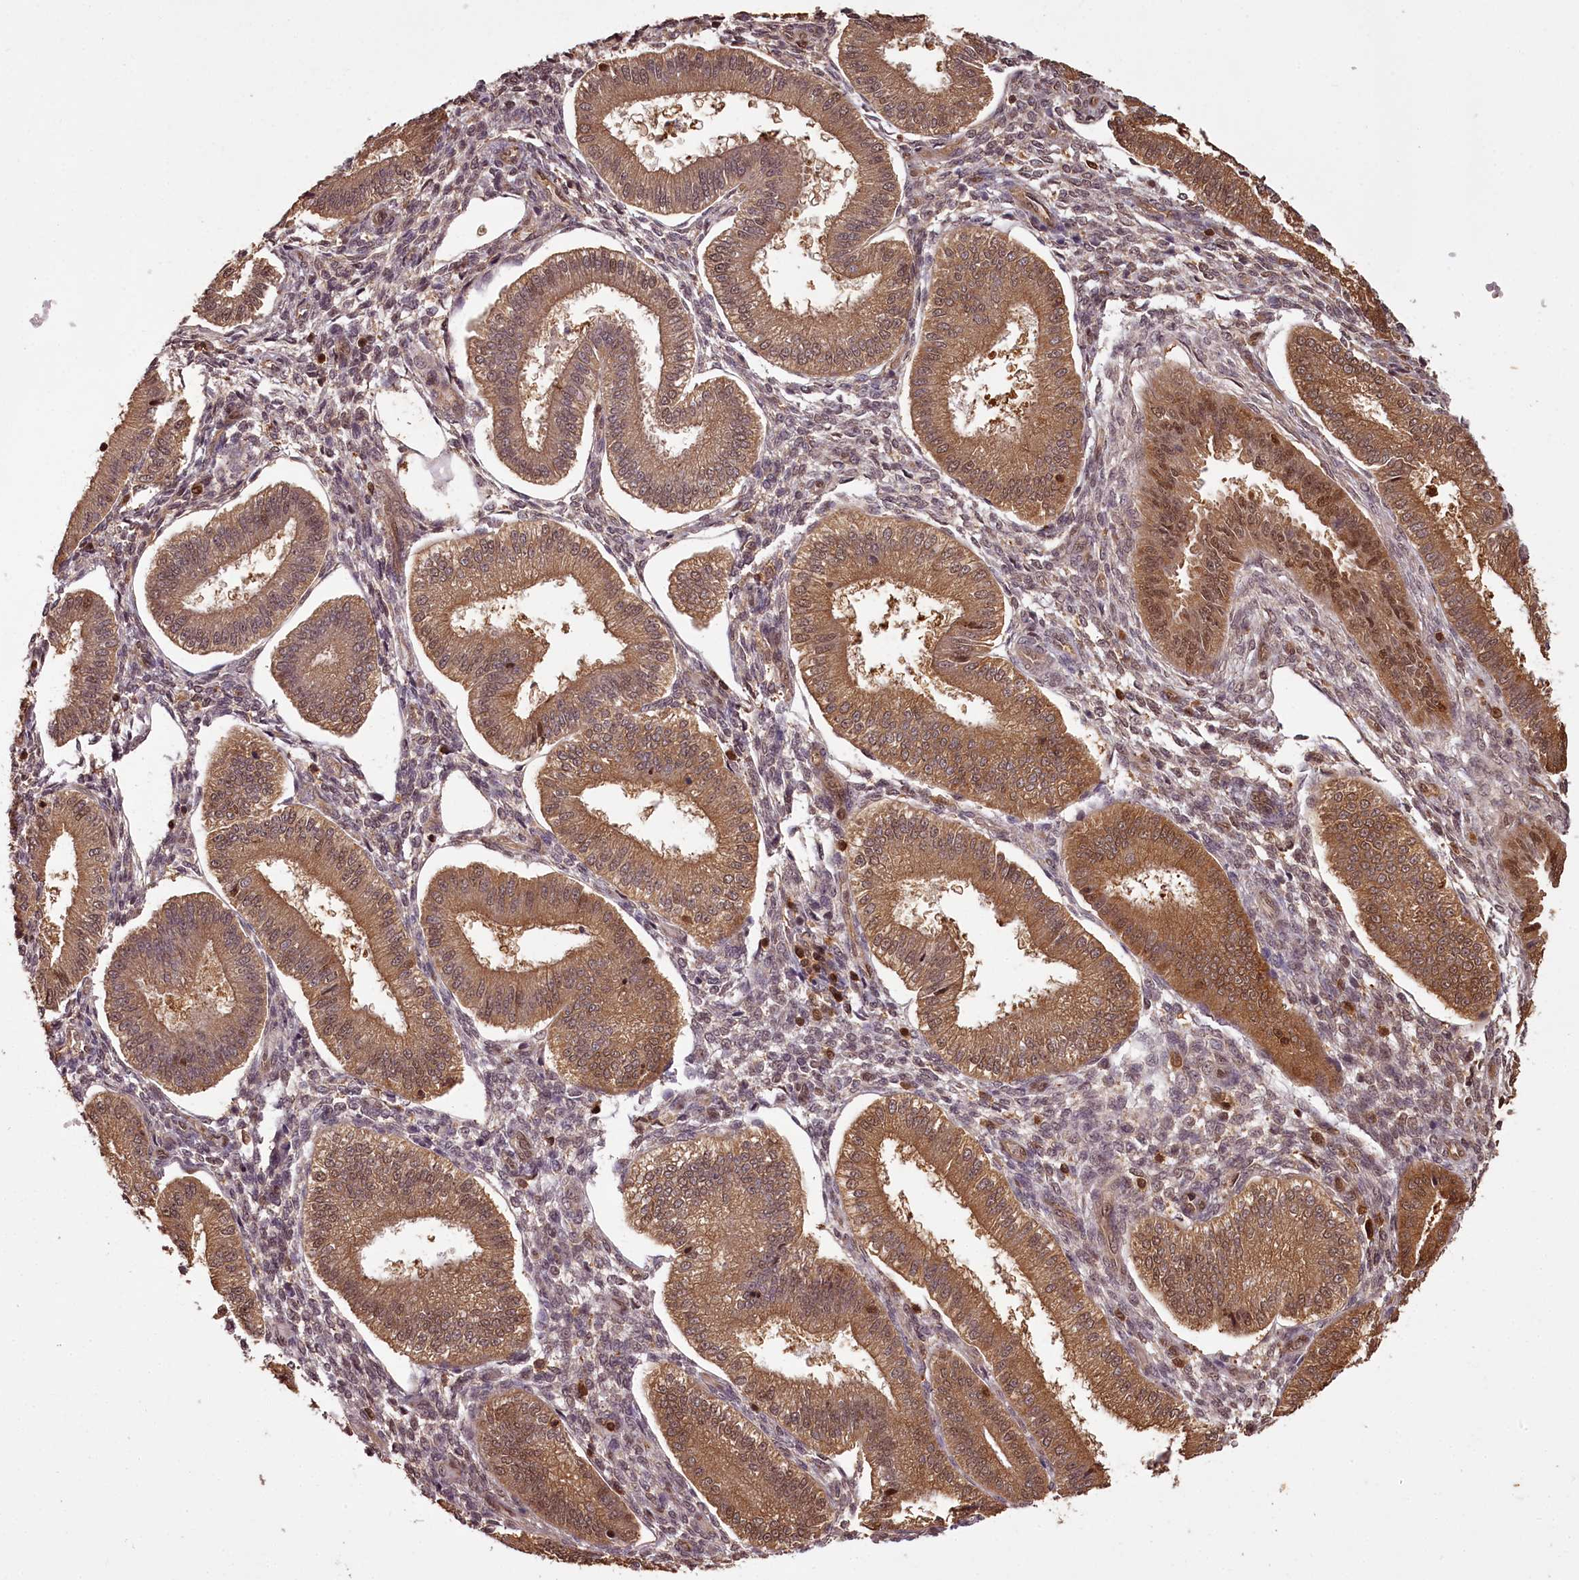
{"staining": {"intensity": "moderate", "quantity": "<25%", "location": "nuclear"}, "tissue": "endometrium", "cell_type": "Cells in endometrial stroma", "image_type": "normal", "snomed": [{"axis": "morphology", "description": "Normal tissue, NOS"}, {"axis": "topography", "description": "Endometrium"}], "caption": "Immunohistochemistry micrograph of unremarkable endometrium: endometrium stained using immunohistochemistry reveals low levels of moderate protein expression localized specifically in the nuclear of cells in endometrial stroma, appearing as a nuclear brown color.", "gene": "NPRL2", "patient": {"sex": "female", "age": 39}}